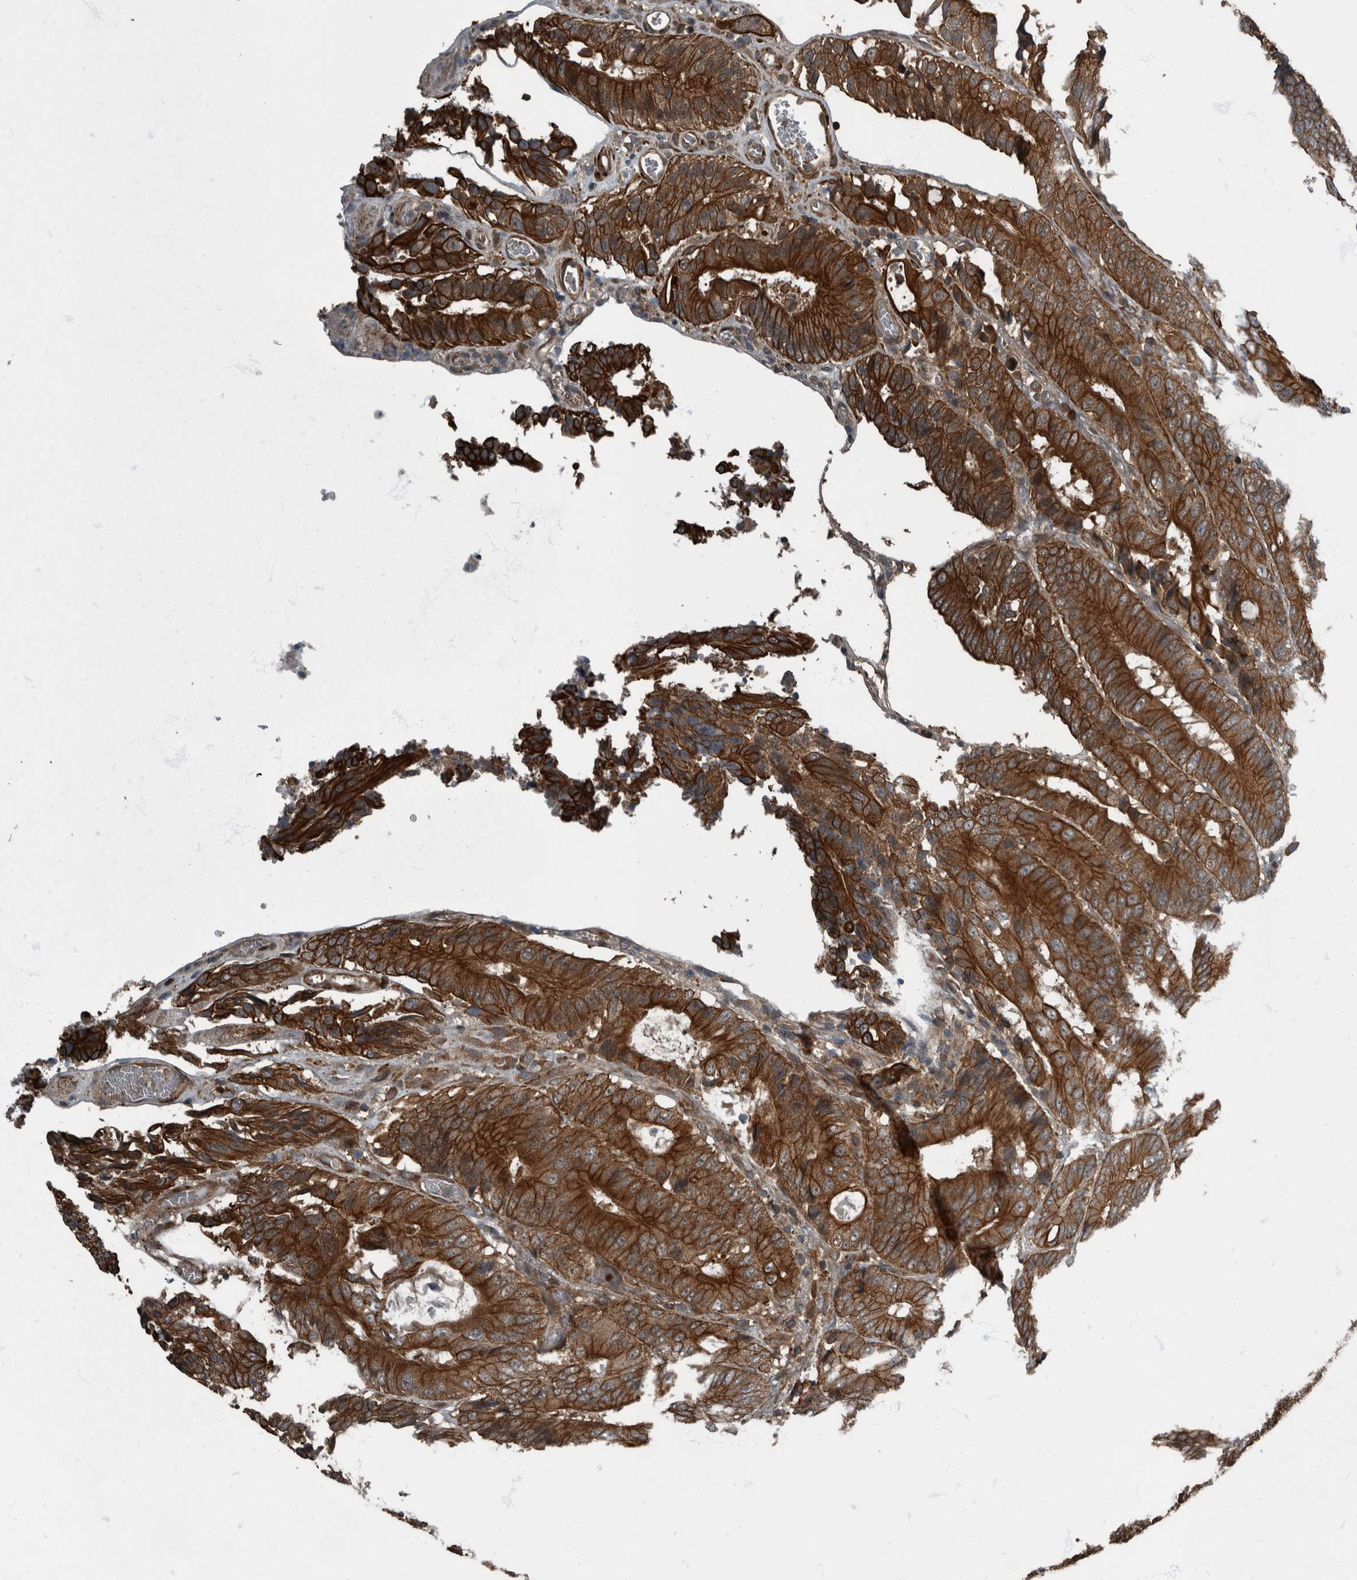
{"staining": {"intensity": "strong", "quantity": ">75%", "location": "cytoplasmic/membranous"}, "tissue": "colorectal cancer", "cell_type": "Tumor cells", "image_type": "cancer", "snomed": [{"axis": "morphology", "description": "Adenocarcinoma, NOS"}, {"axis": "topography", "description": "Colon"}], "caption": "Protein analysis of colorectal cancer (adenocarcinoma) tissue demonstrates strong cytoplasmic/membranous staining in approximately >75% of tumor cells.", "gene": "RABGGTB", "patient": {"sex": "male", "age": 83}}